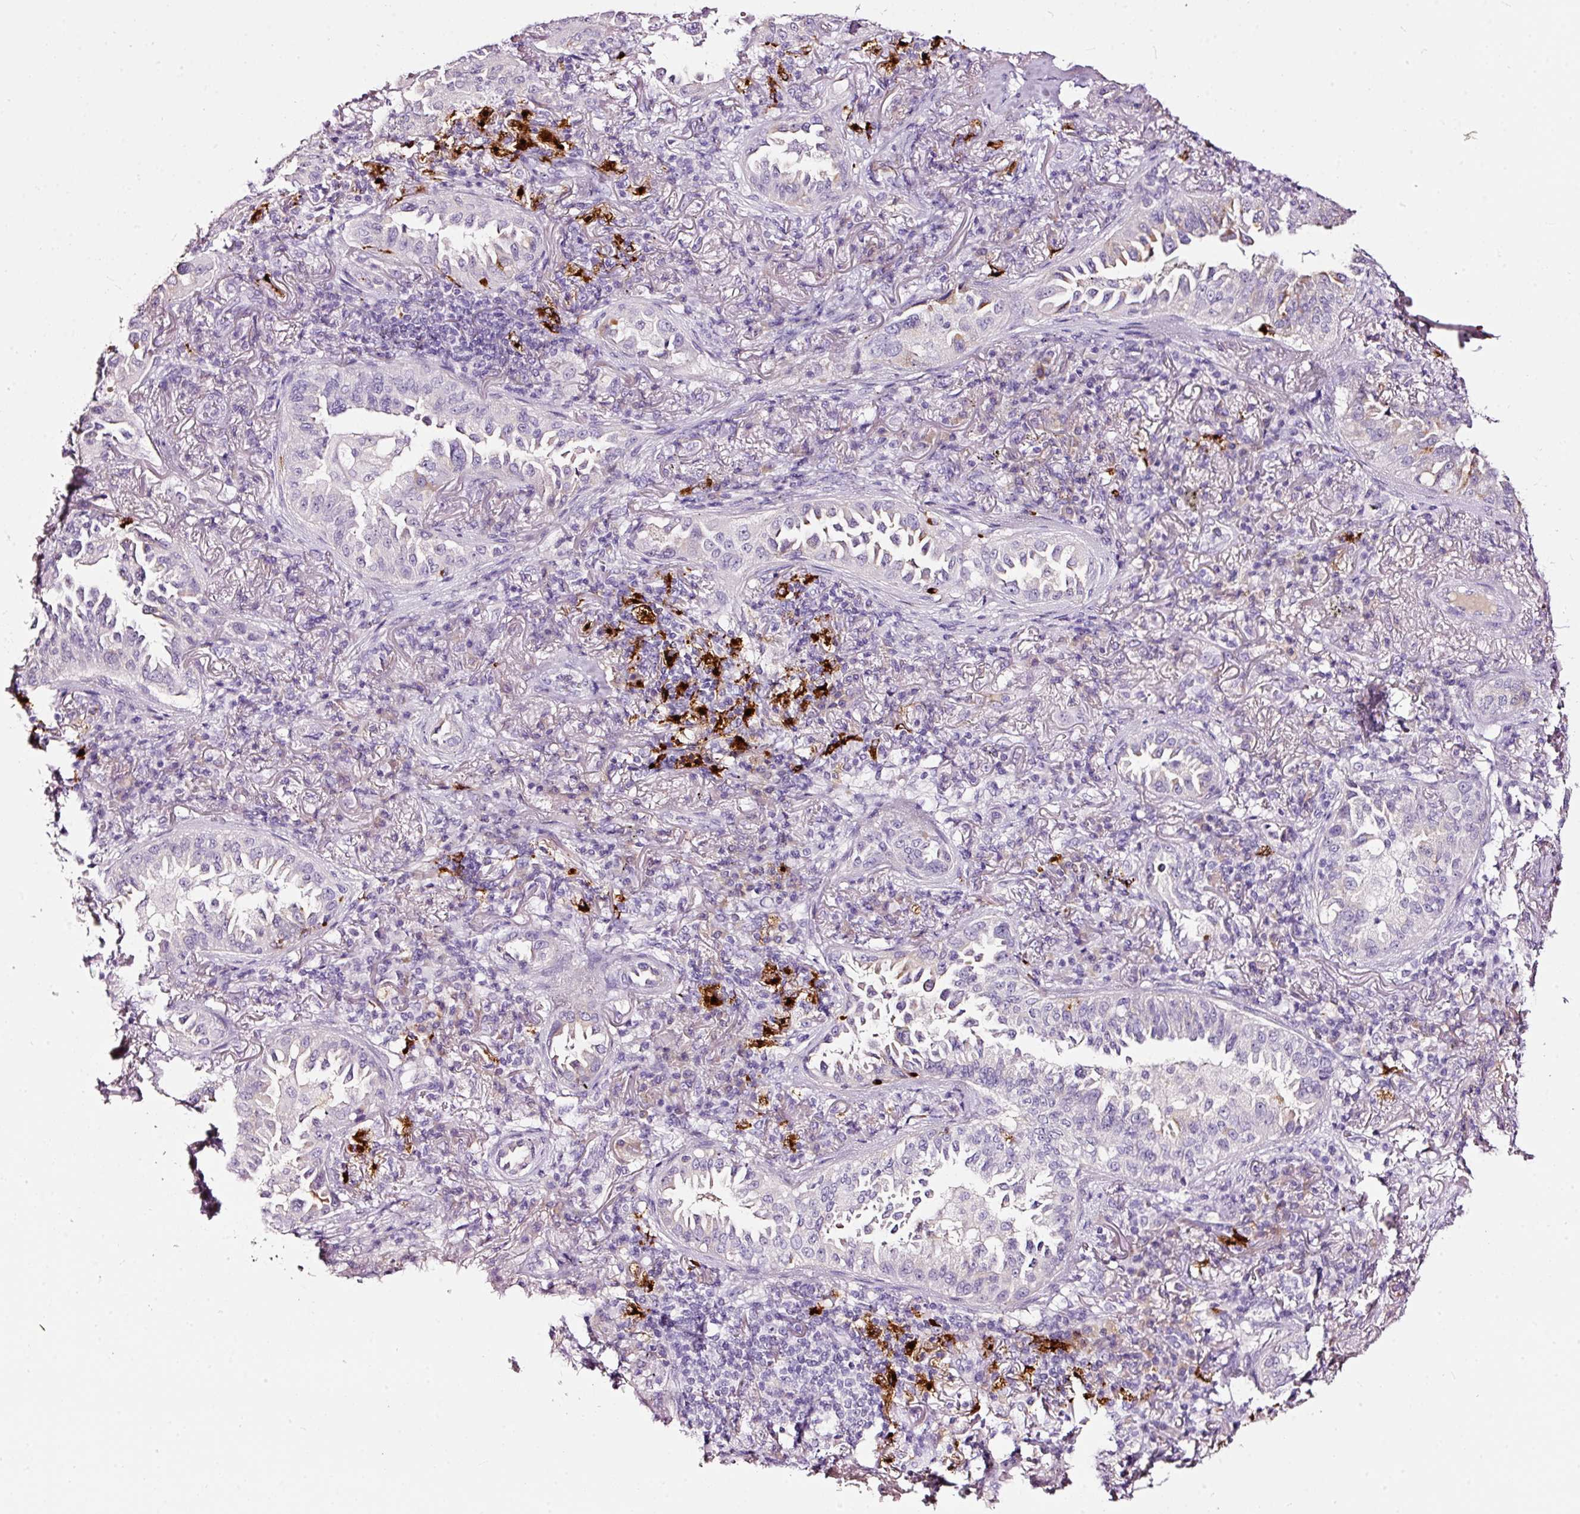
{"staining": {"intensity": "negative", "quantity": "none", "location": "none"}, "tissue": "lung cancer", "cell_type": "Tumor cells", "image_type": "cancer", "snomed": [{"axis": "morphology", "description": "Adenocarcinoma, NOS"}, {"axis": "topography", "description": "Lung"}], "caption": "Tumor cells show no significant protein positivity in lung cancer.", "gene": "LAMP3", "patient": {"sex": "female", "age": 69}}